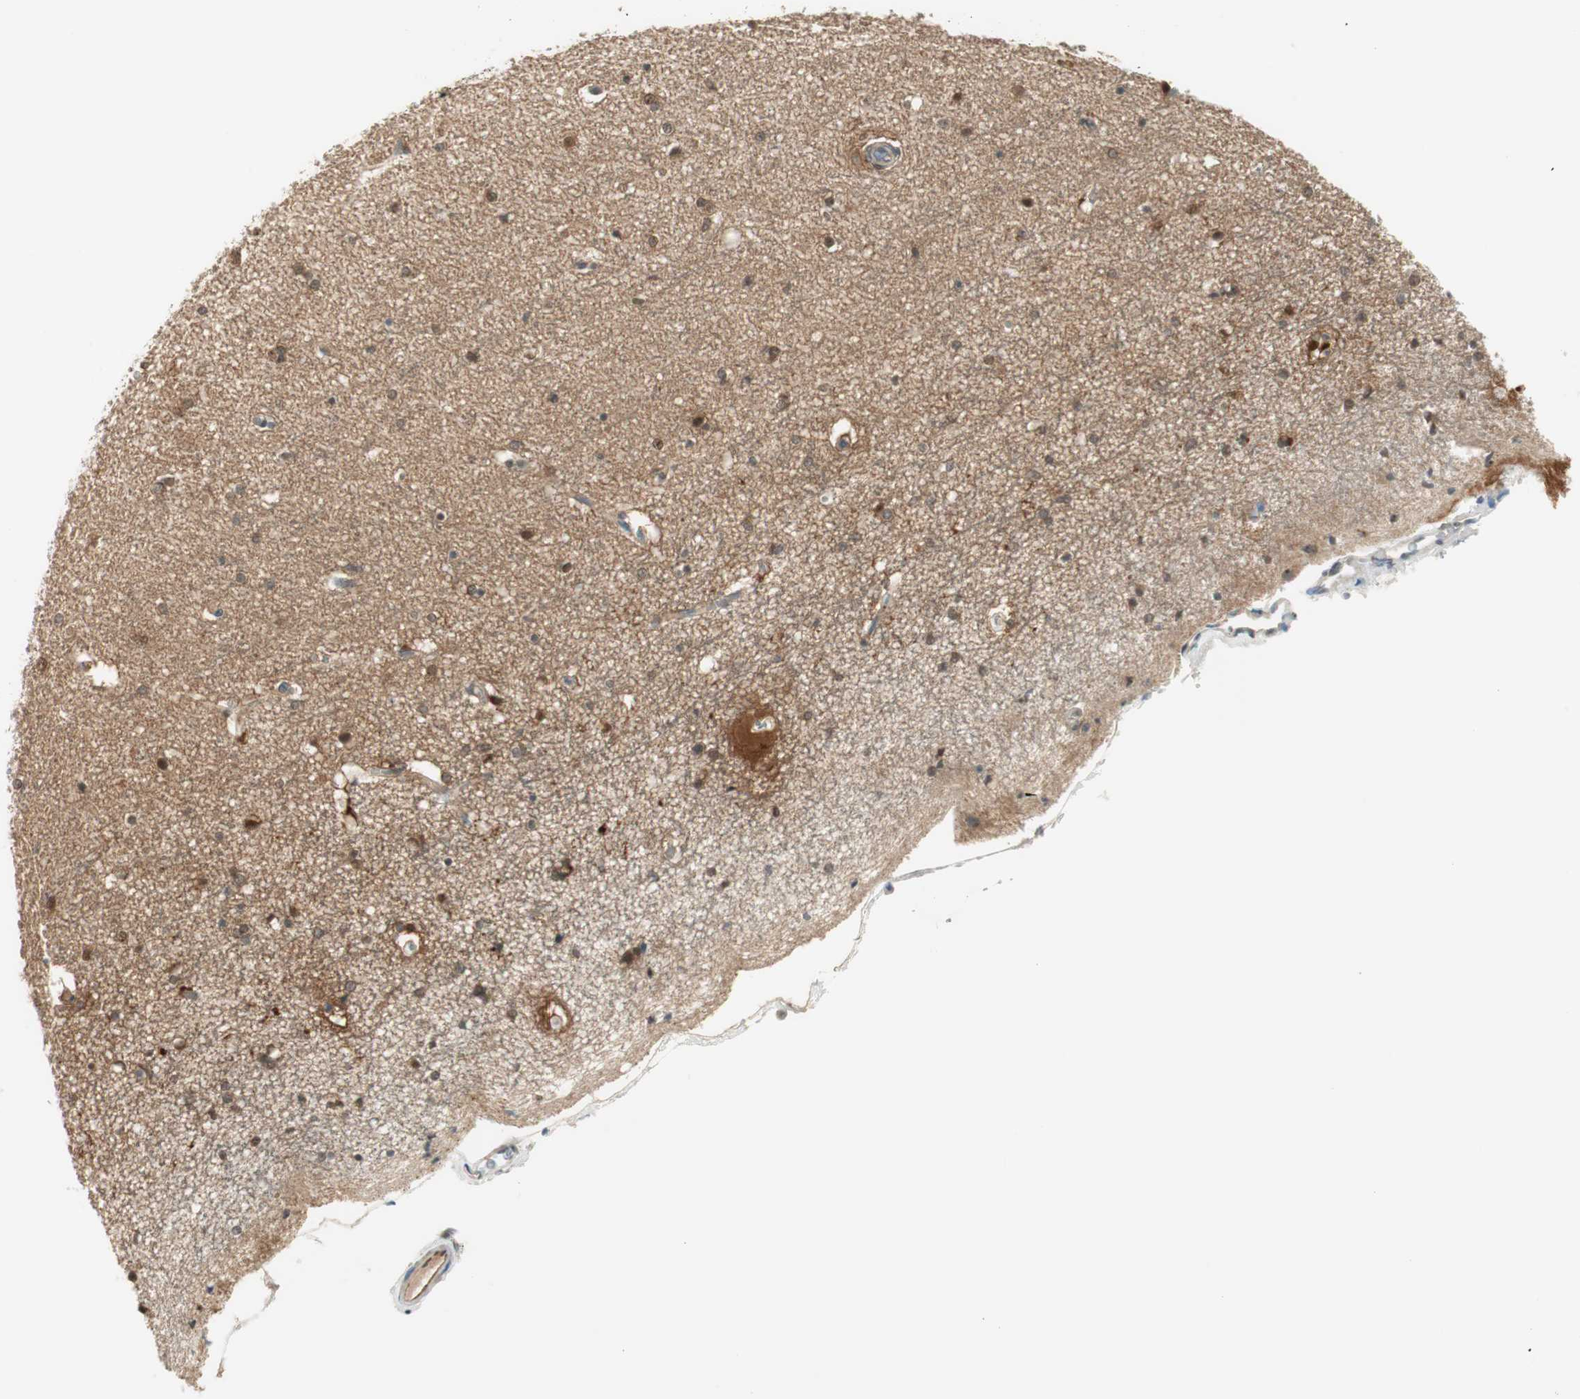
{"staining": {"intensity": "weak", "quantity": "<25%", "location": "cytoplasmic/membranous,nuclear"}, "tissue": "hippocampus", "cell_type": "Glial cells", "image_type": "normal", "snomed": [{"axis": "morphology", "description": "Normal tissue, NOS"}, {"axis": "topography", "description": "Hippocampus"}], "caption": "Immunohistochemical staining of normal human hippocampus demonstrates no significant expression in glial cells.", "gene": "IPO5", "patient": {"sex": "female", "age": 54}}